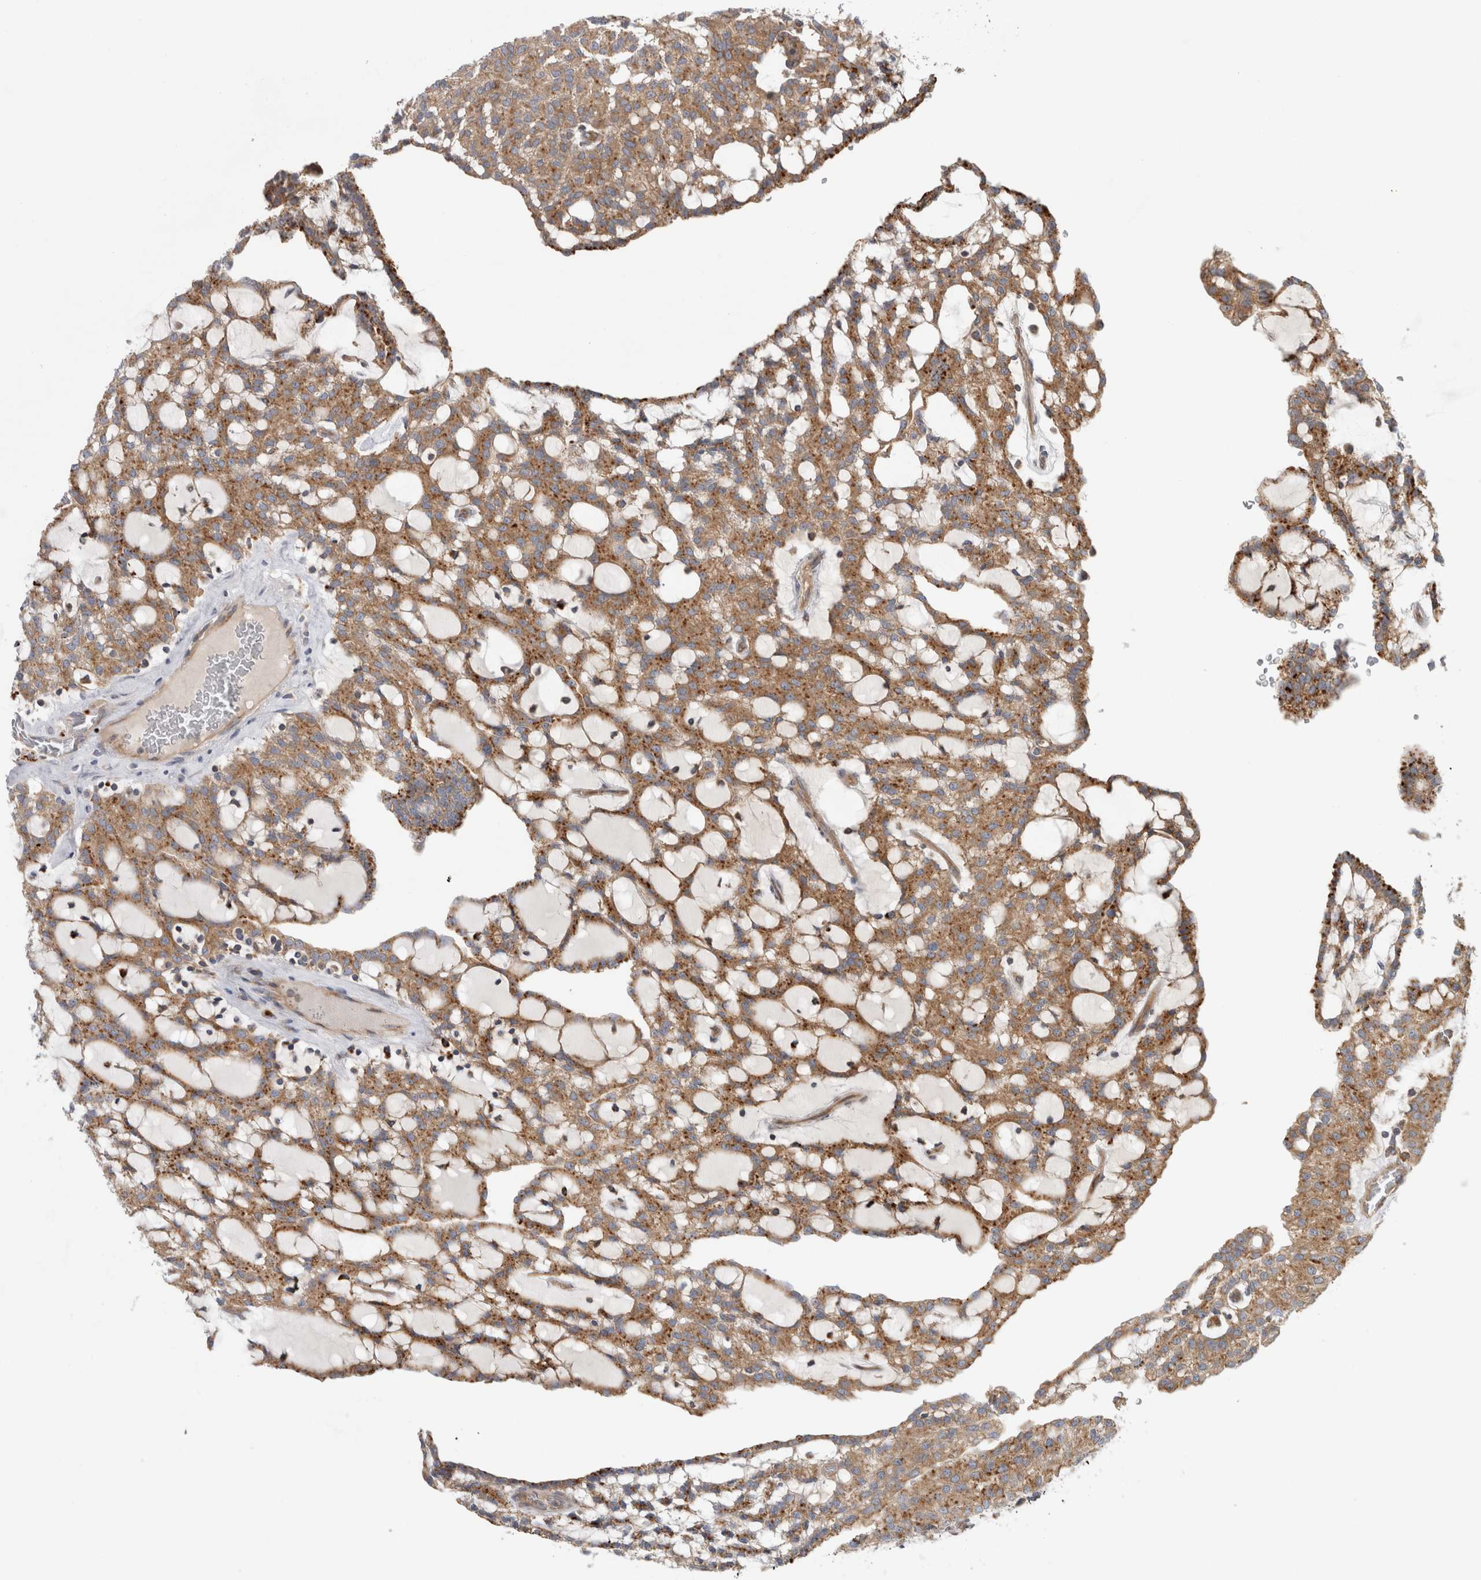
{"staining": {"intensity": "moderate", "quantity": ">75%", "location": "cytoplasmic/membranous"}, "tissue": "renal cancer", "cell_type": "Tumor cells", "image_type": "cancer", "snomed": [{"axis": "morphology", "description": "Adenocarcinoma, NOS"}, {"axis": "topography", "description": "Kidney"}], "caption": "Approximately >75% of tumor cells in renal adenocarcinoma exhibit moderate cytoplasmic/membranous protein positivity as visualized by brown immunohistochemical staining.", "gene": "PDCD10", "patient": {"sex": "male", "age": 63}}